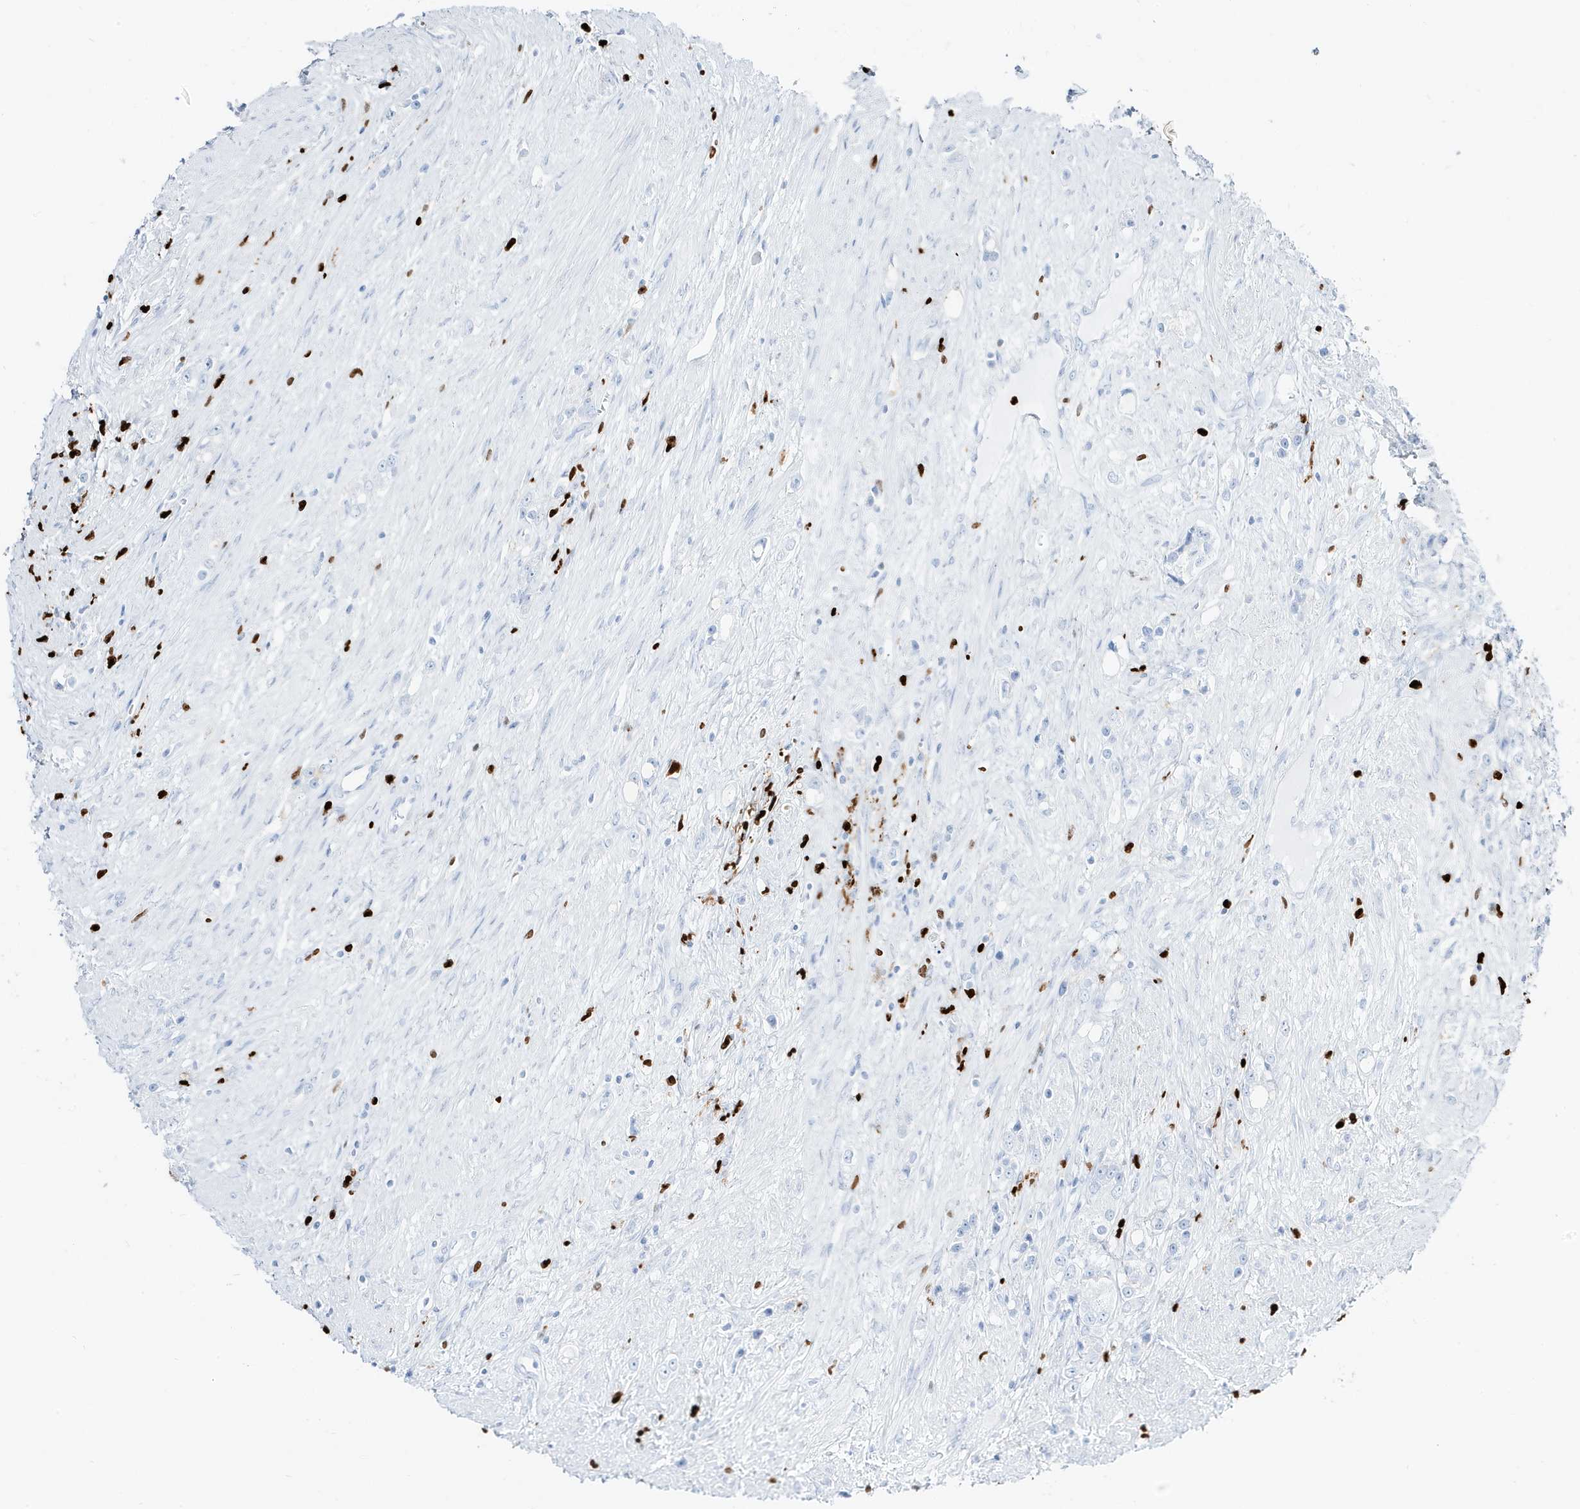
{"staining": {"intensity": "negative", "quantity": "none", "location": "none"}, "tissue": "prostate cancer", "cell_type": "Tumor cells", "image_type": "cancer", "snomed": [{"axis": "morphology", "description": "Adenocarcinoma, High grade"}, {"axis": "topography", "description": "Prostate"}], "caption": "High magnification brightfield microscopy of prostate high-grade adenocarcinoma stained with DAB (3,3'-diaminobenzidine) (brown) and counterstained with hematoxylin (blue): tumor cells show no significant positivity. (DAB immunohistochemistry (IHC), high magnification).", "gene": "MNDA", "patient": {"sex": "male", "age": 63}}